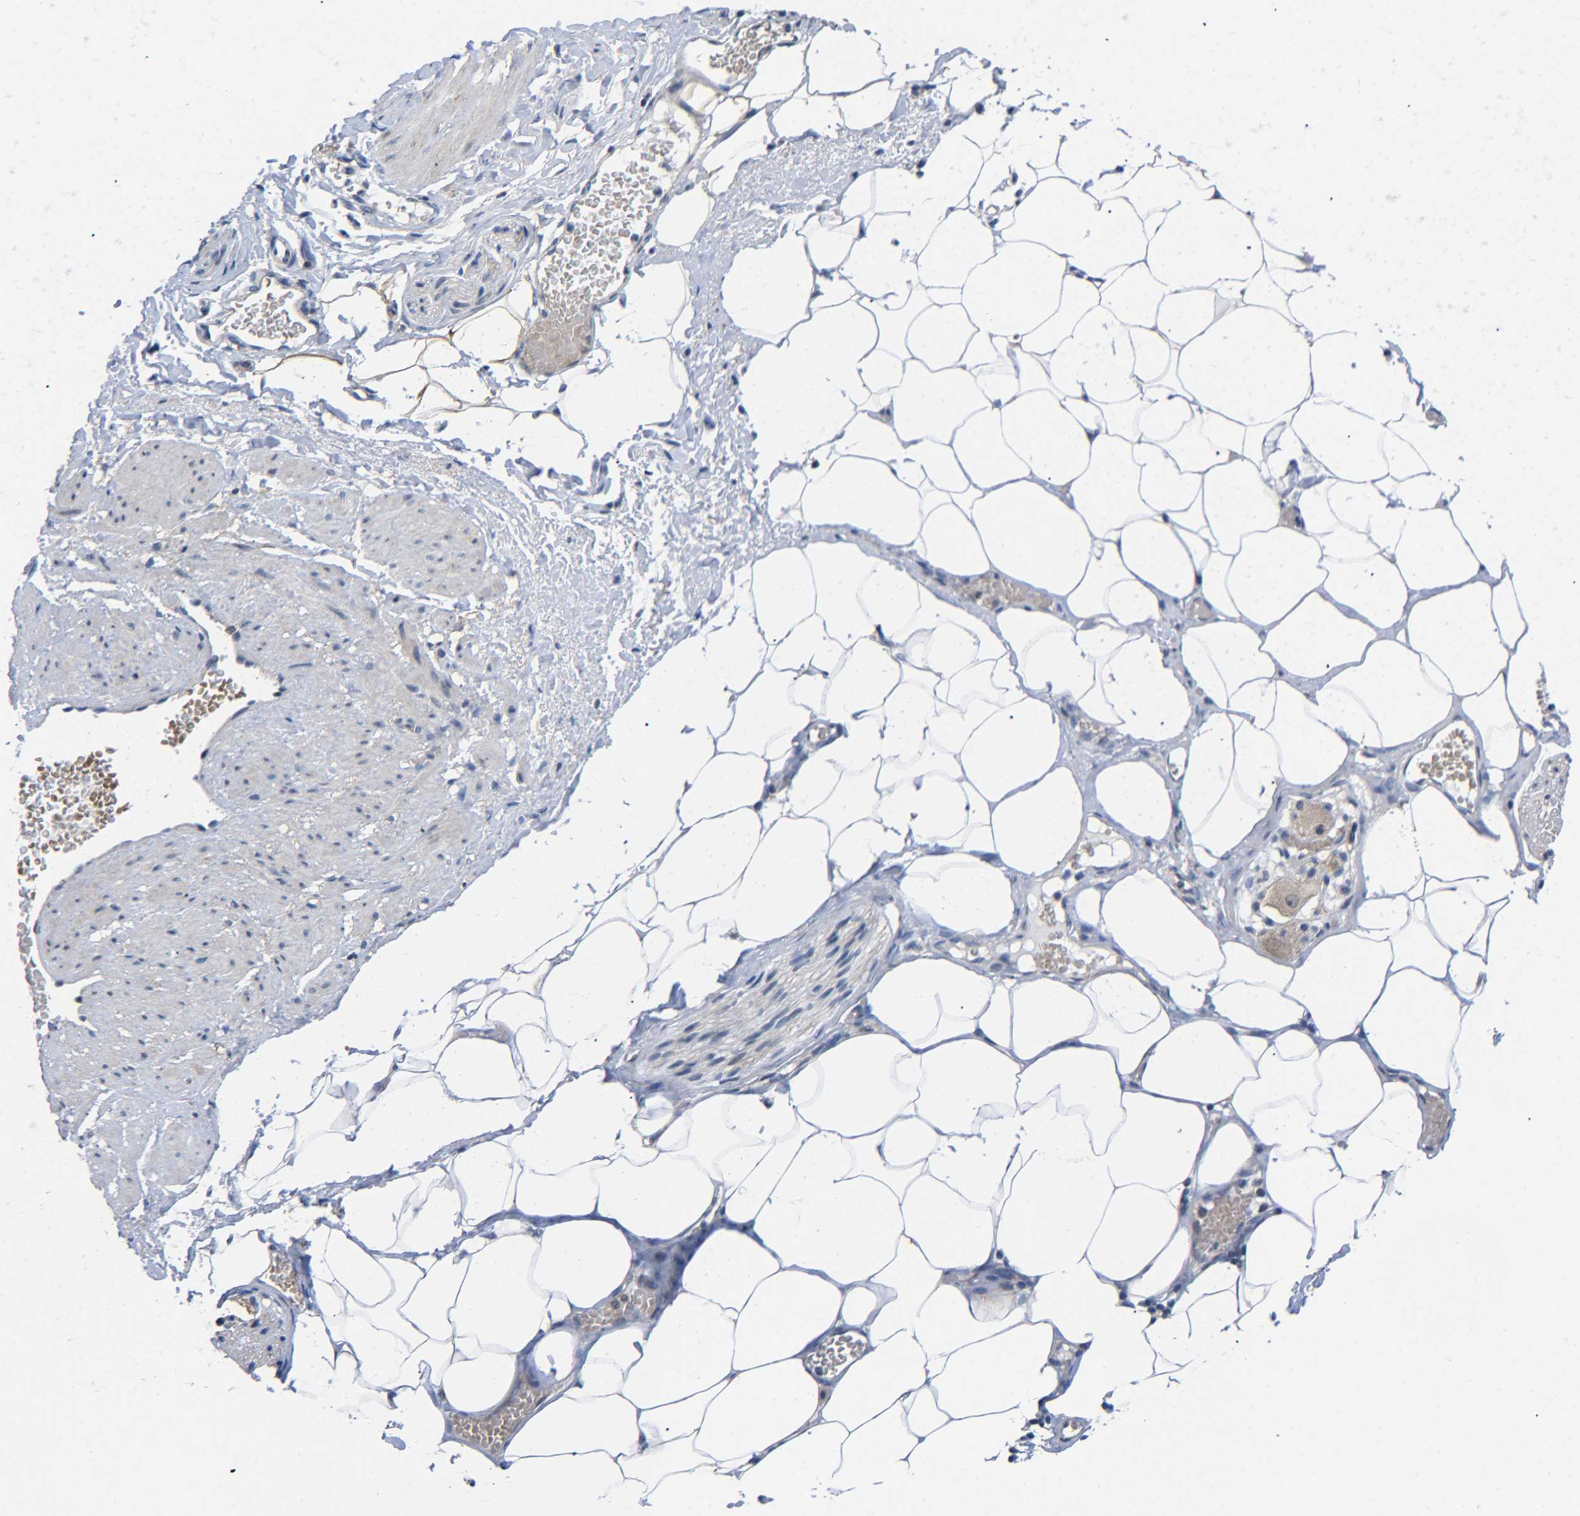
{"staining": {"intensity": "weak", "quantity": "<25%", "location": "cytoplasmic/membranous"}, "tissue": "adipose tissue", "cell_type": "Adipocytes", "image_type": "normal", "snomed": [{"axis": "morphology", "description": "Normal tissue, NOS"}, {"axis": "topography", "description": "Soft tissue"}, {"axis": "topography", "description": "Vascular tissue"}], "caption": "Histopathology image shows no protein staining in adipocytes of benign adipose tissue. The staining was performed using DAB (3,3'-diaminobenzidine) to visualize the protein expression in brown, while the nuclei were stained in blue with hematoxylin (Magnification: 20x).", "gene": "CMTM1", "patient": {"sex": "female", "age": 35}}